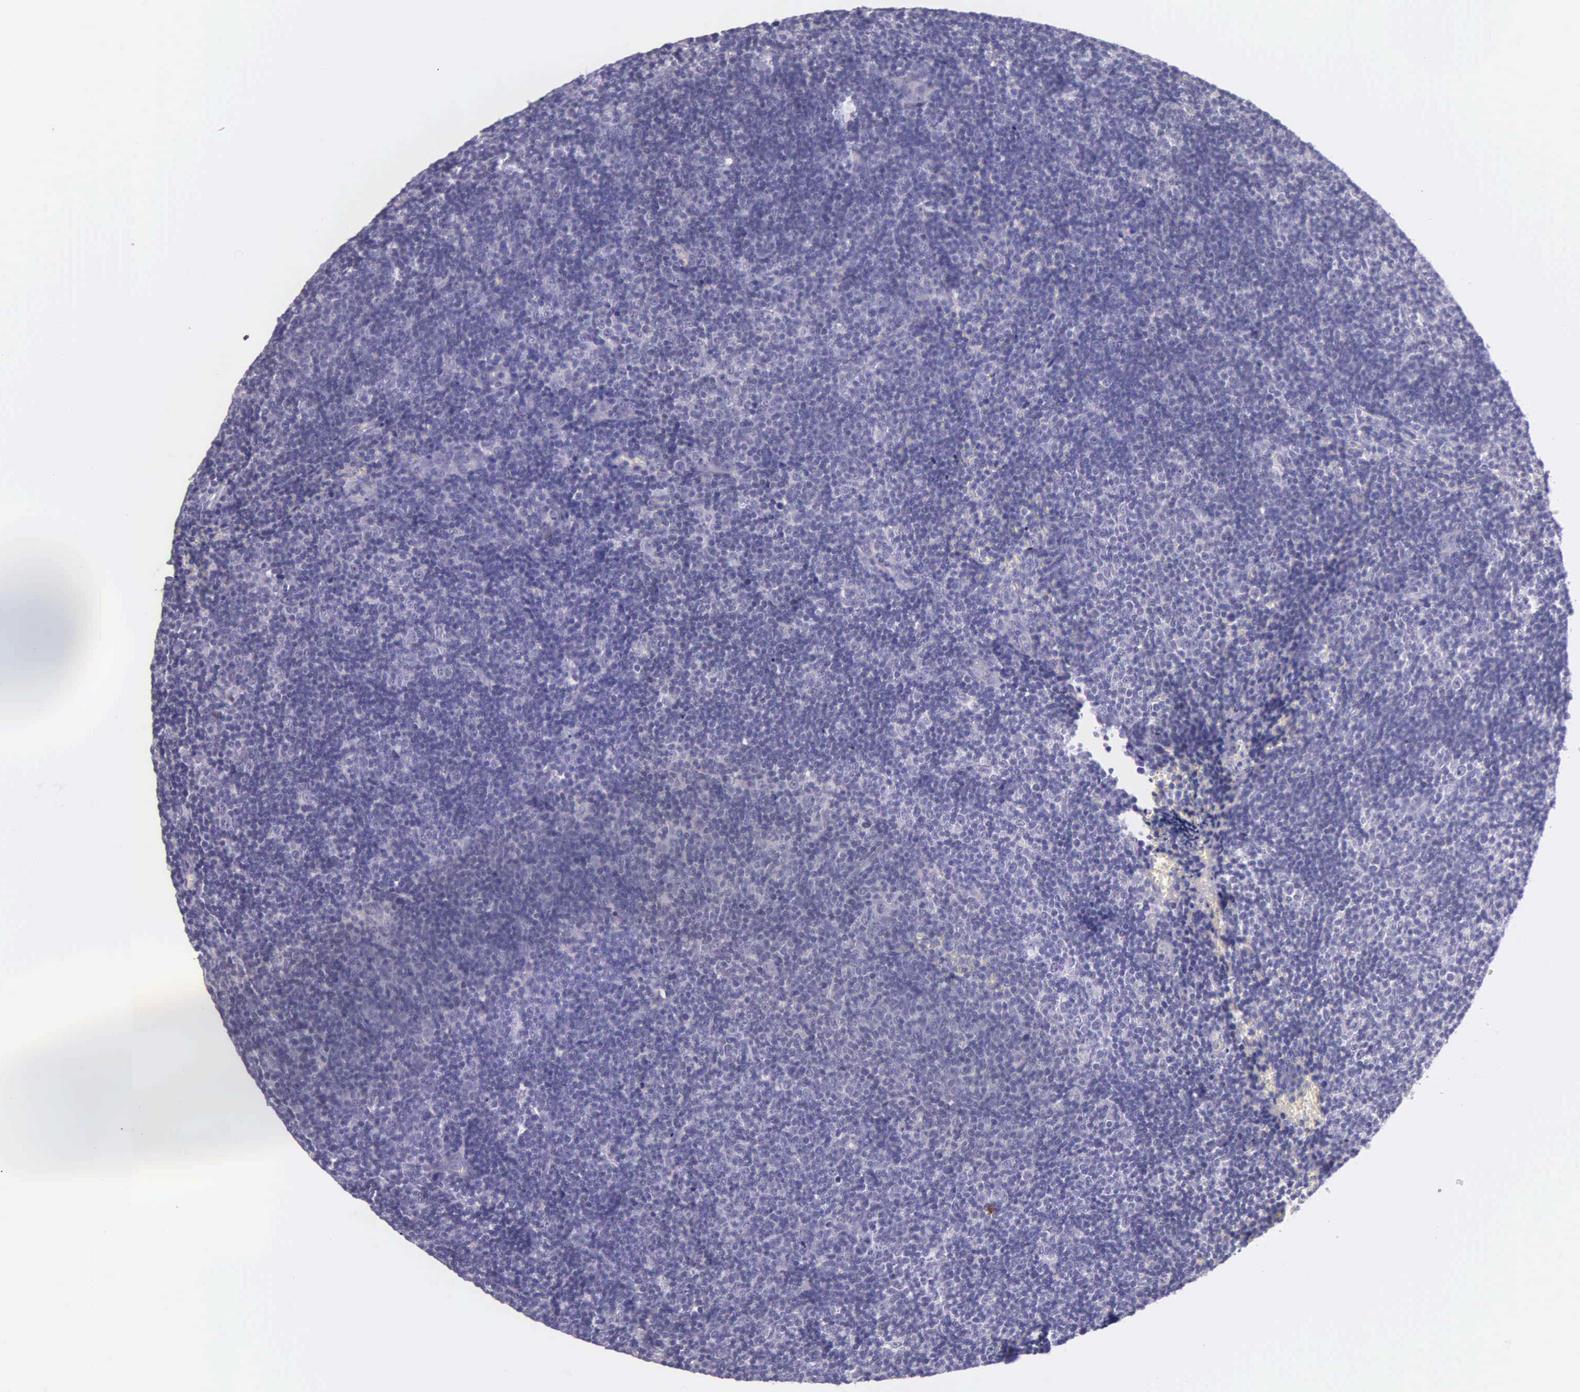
{"staining": {"intensity": "negative", "quantity": "none", "location": "none"}, "tissue": "lymphoma", "cell_type": "Tumor cells", "image_type": "cancer", "snomed": [{"axis": "morphology", "description": "Malignant lymphoma, non-Hodgkin's type, Low grade"}, {"axis": "topography", "description": "Lymph node"}], "caption": "There is no significant staining in tumor cells of lymphoma.", "gene": "THSD7A", "patient": {"sex": "male", "age": 49}}